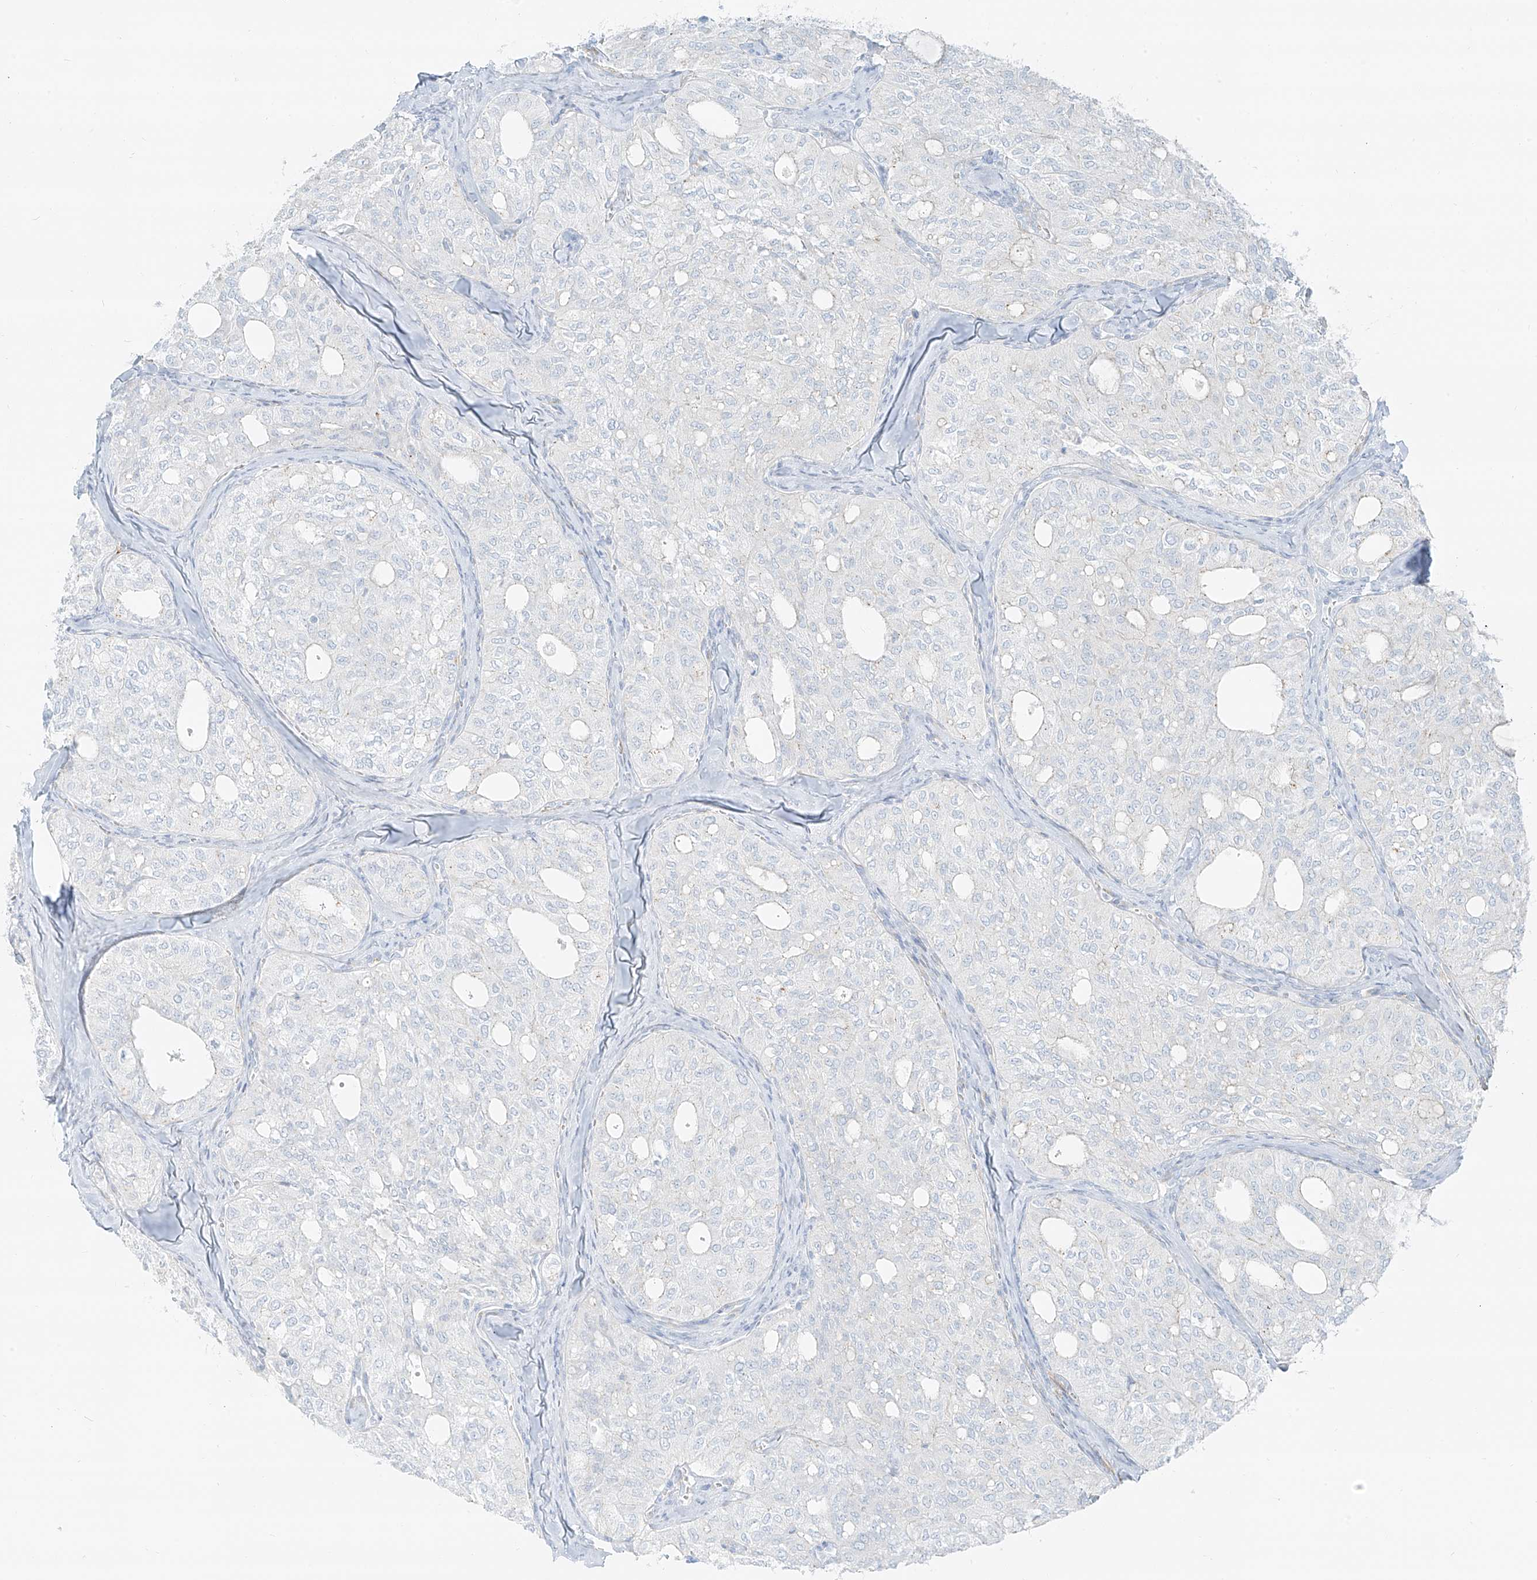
{"staining": {"intensity": "negative", "quantity": "none", "location": "none"}, "tissue": "thyroid cancer", "cell_type": "Tumor cells", "image_type": "cancer", "snomed": [{"axis": "morphology", "description": "Follicular adenoma carcinoma, NOS"}, {"axis": "topography", "description": "Thyroid gland"}], "caption": "An image of follicular adenoma carcinoma (thyroid) stained for a protein demonstrates no brown staining in tumor cells. (DAB immunohistochemistry, high magnification).", "gene": "SMCP", "patient": {"sex": "male", "age": 75}}